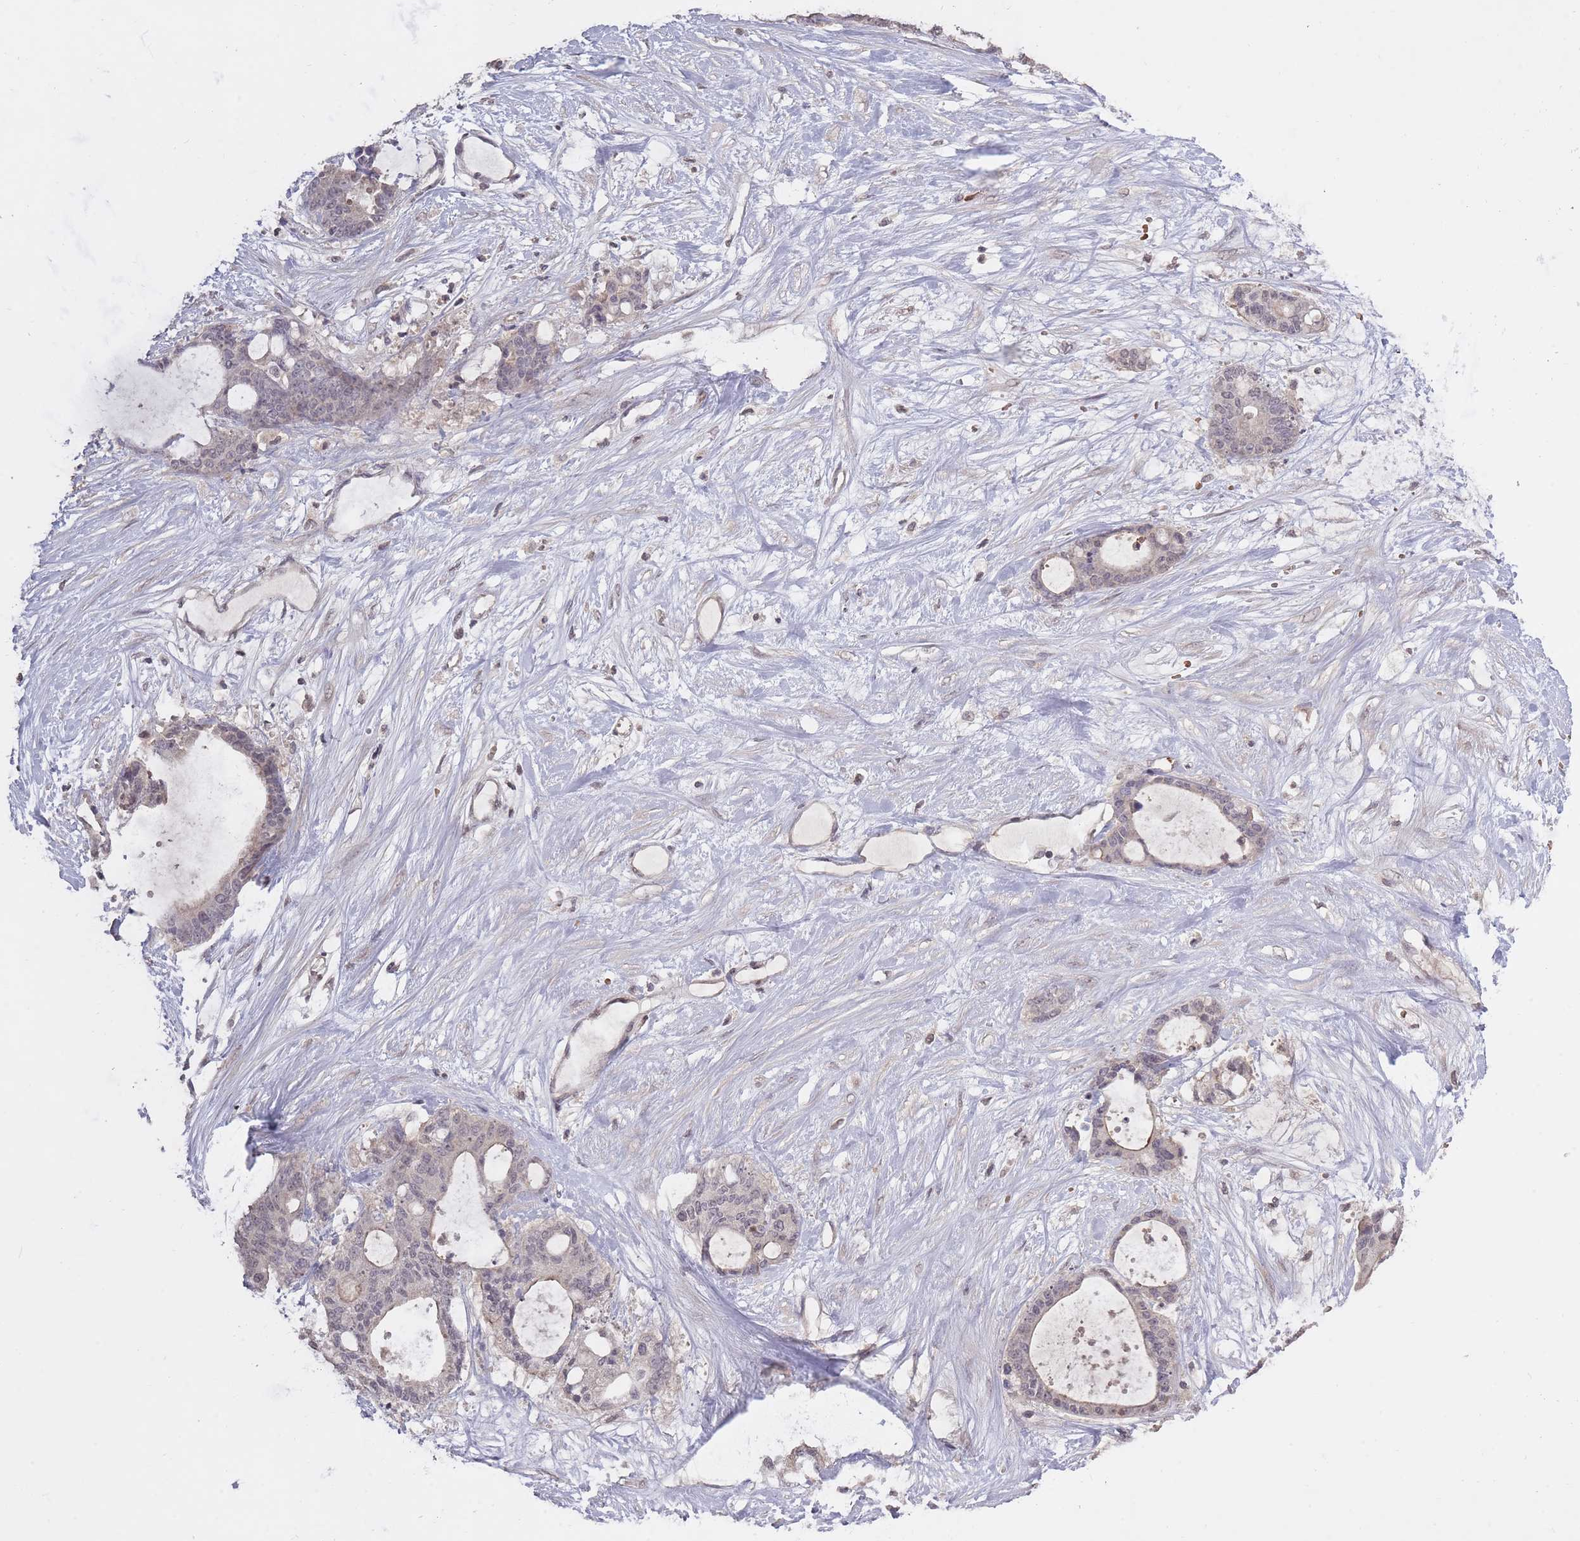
{"staining": {"intensity": "negative", "quantity": "none", "location": "none"}, "tissue": "liver cancer", "cell_type": "Tumor cells", "image_type": "cancer", "snomed": [{"axis": "morphology", "description": "Normal tissue, NOS"}, {"axis": "morphology", "description": "Cholangiocarcinoma"}, {"axis": "topography", "description": "Liver"}, {"axis": "topography", "description": "Peripheral nerve tissue"}], "caption": "Immunohistochemical staining of human cholangiocarcinoma (liver) displays no significant expression in tumor cells.", "gene": "ADCYAP1R1", "patient": {"sex": "female", "age": 73}}